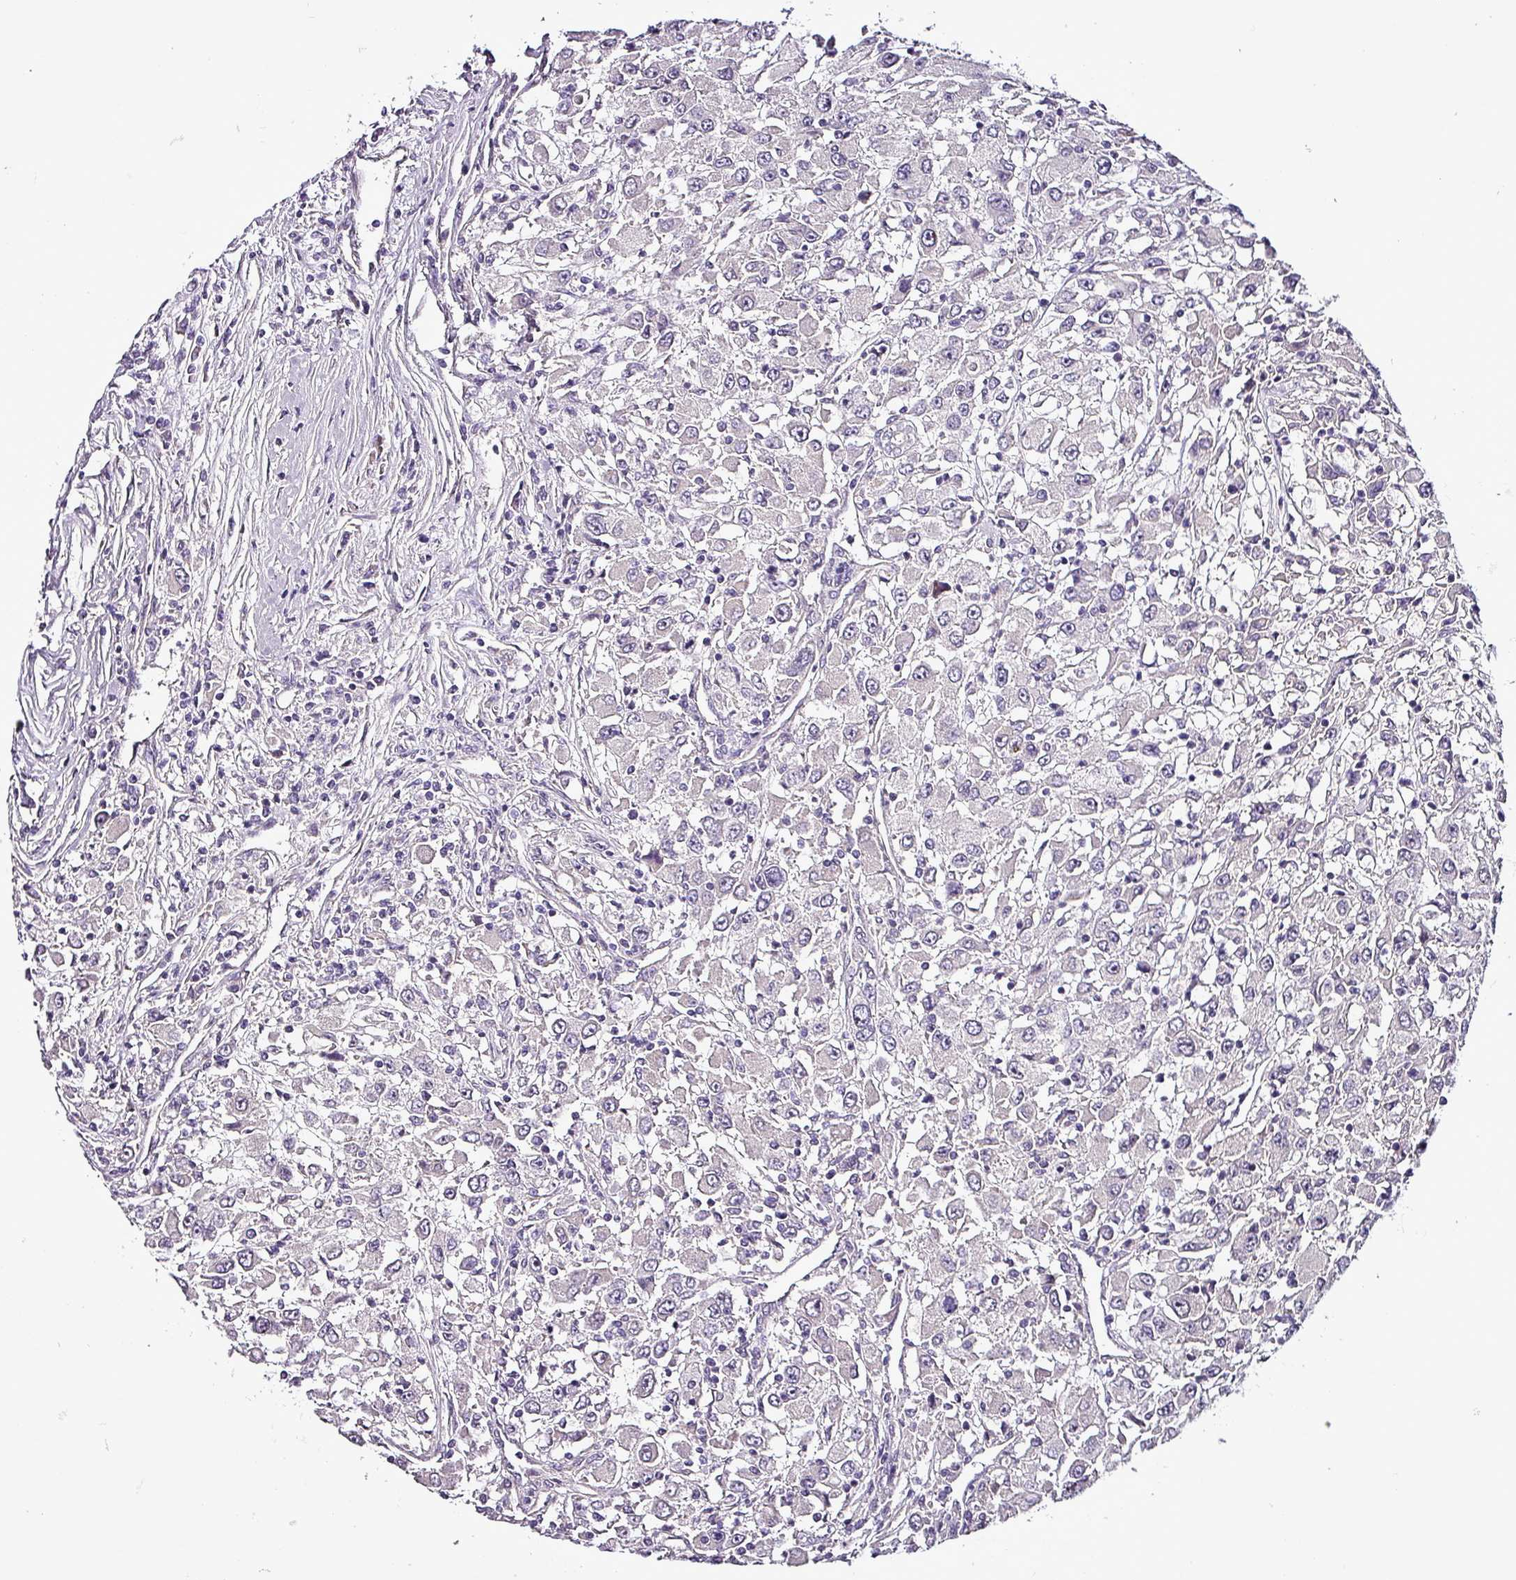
{"staining": {"intensity": "negative", "quantity": "none", "location": "none"}, "tissue": "renal cancer", "cell_type": "Tumor cells", "image_type": "cancer", "snomed": [{"axis": "morphology", "description": "Adenocarcinoma, NOS"}, {"axis": "topography", "description": "Kidney"}], "caption": "This photomicrograph is of renal adenocarcinoma stained with immunohistochemistry to label a protein in brown with the nuclei are counter-stained blue. There is no expression in tumor cells.", "gene": "GRAPL", "patient": {"sex": "female", "age": 67}}